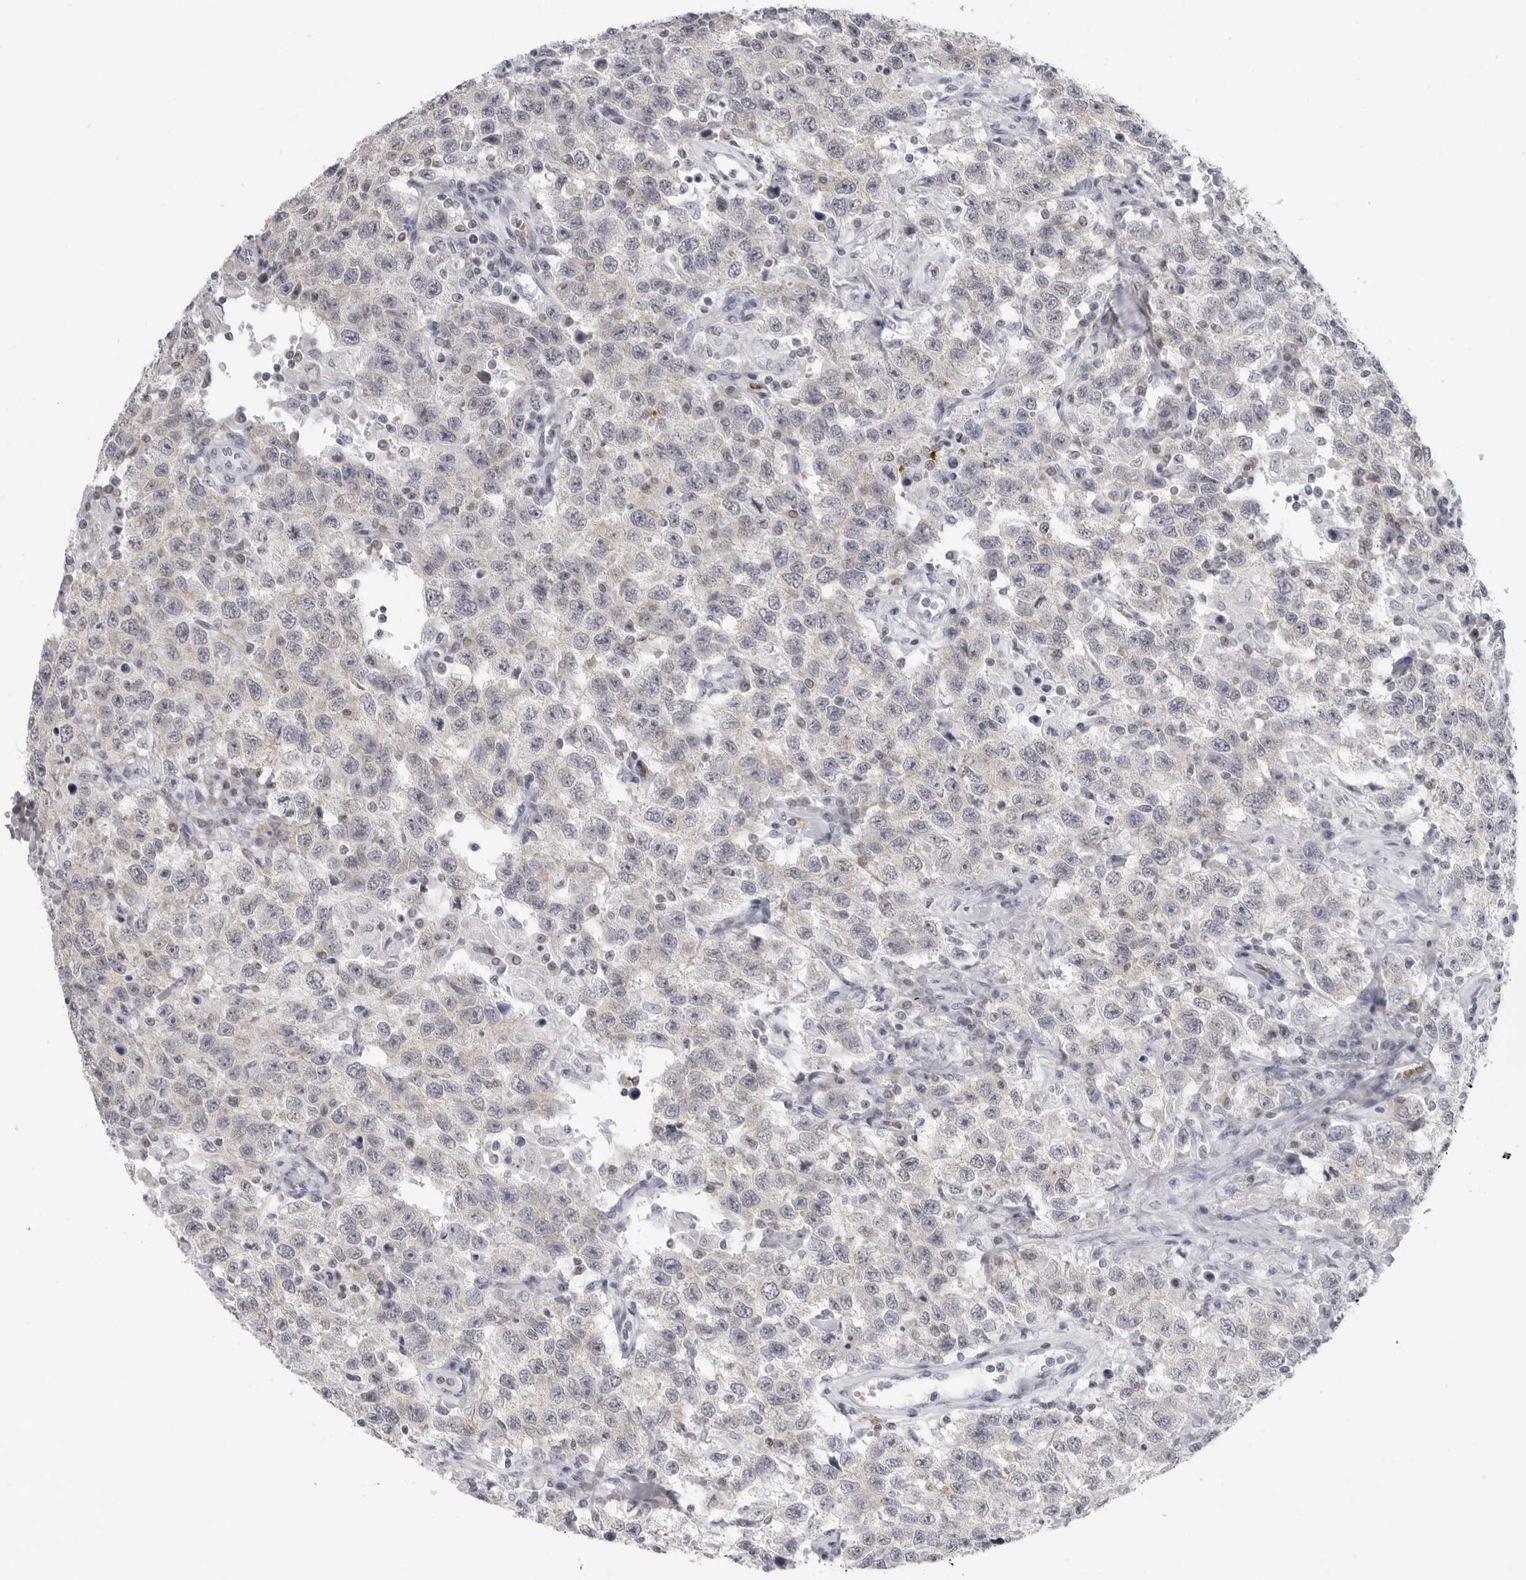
{"staining": {"intensity": "negative", "quantity": "none", "location": "none"}, "tissue": "testis cancer", "cell_type": "Tumor cells", "image_type": "cancer", "snomed": [{"axis": "morphology", "description": "Seminoma, NOS"}, {"axis": "topography", "description": "Testis"}], "caption": "Testis cancer (seminoma) was stained to show a protein in brown. There is no significant positivity in tumor cells.", "gene": "EPB41", "patient": {"sex": "male", "age": 41}}